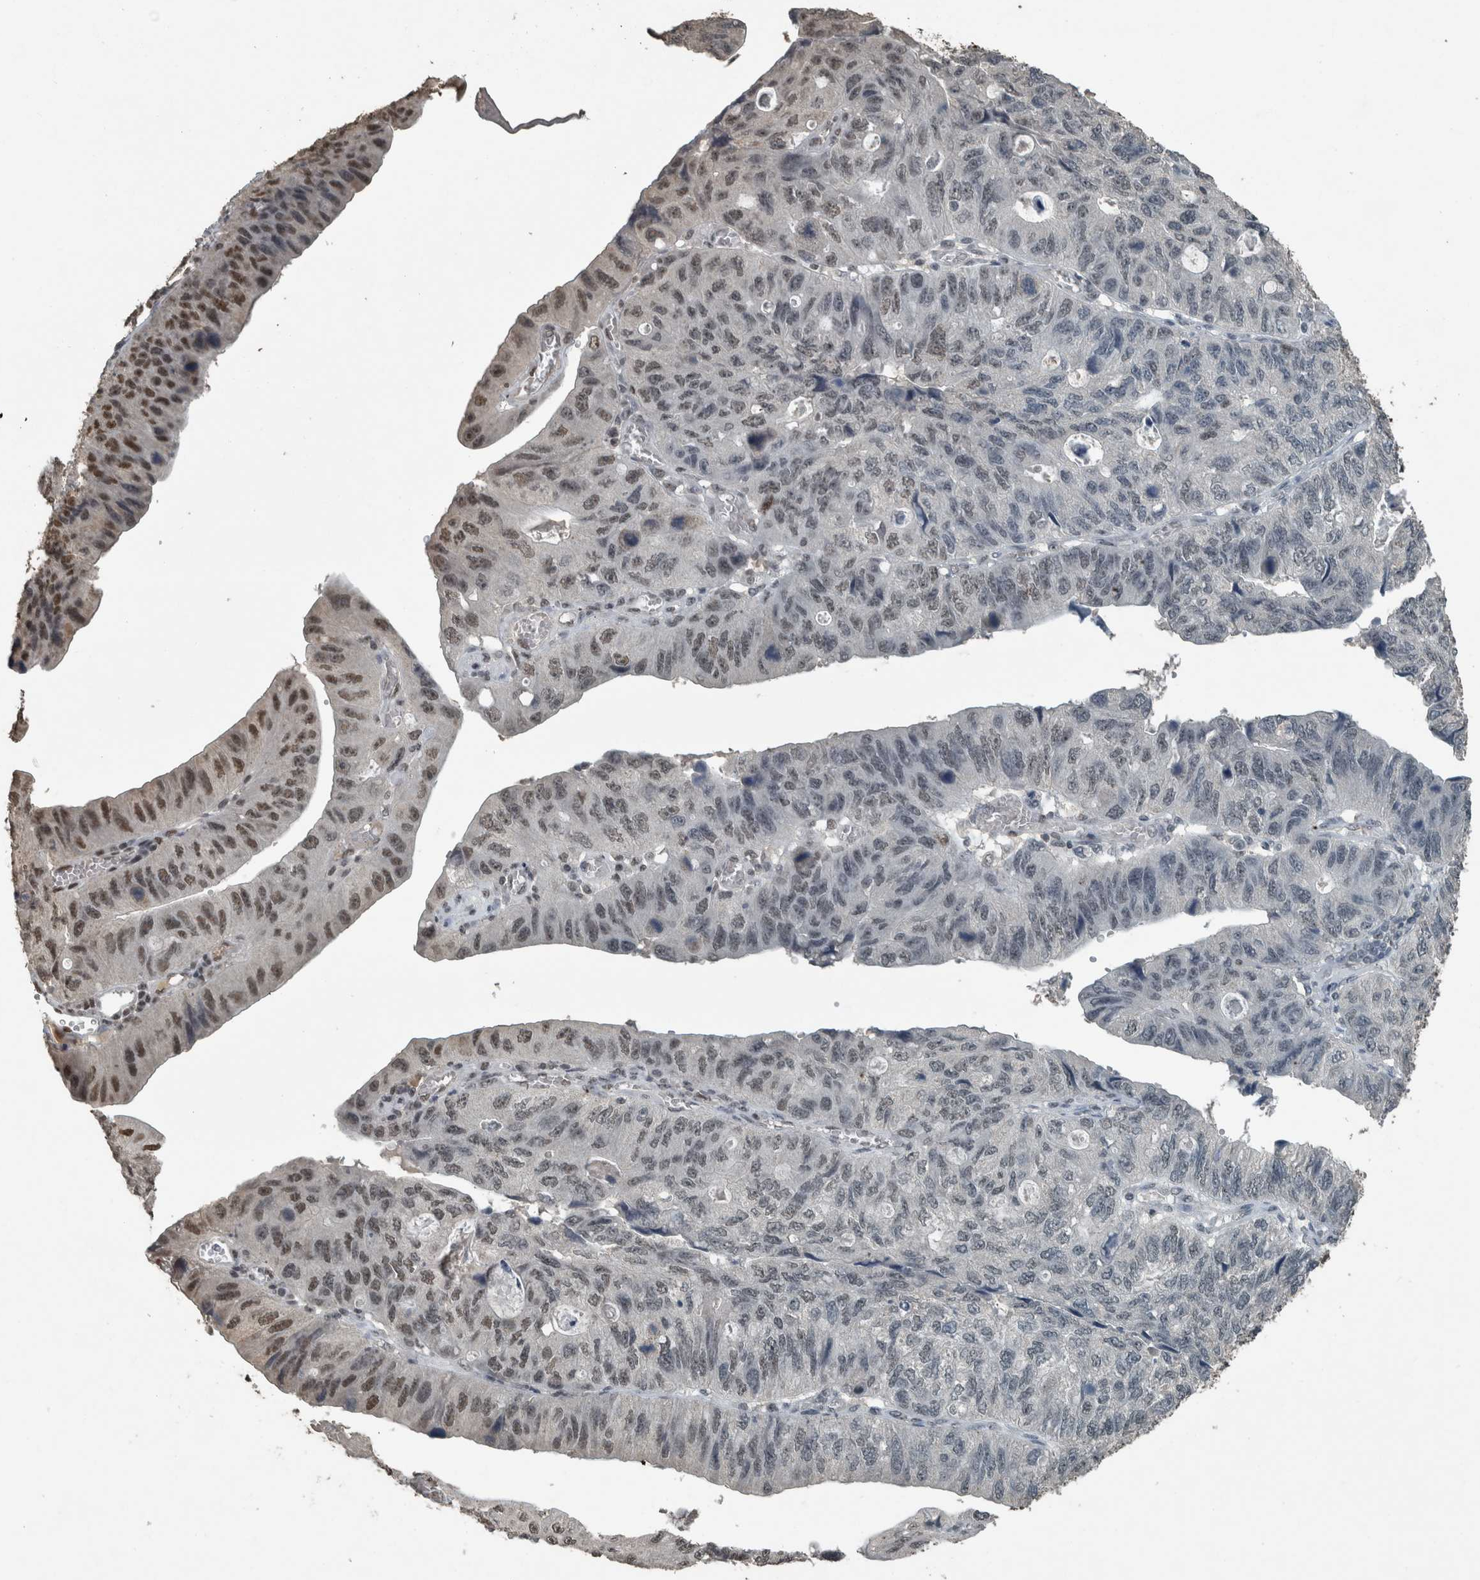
{"staining": {"intensity": "moderate", "quantity": "<25%", "location": "nuclear"}, "tissue": "stomach cancer", "cell_type": "Tumor cells", "image_type": "cancer", "snomed": [{"axis": "morphology", "description": "Adenocarcinoma, NOS"}, {"axis": "topography", "description": "Stomach"}], "caption": "Stomach adenocarcinoma stained with immunohistochemistry shows moderate nuclear positivity in about <25% of tumor cells.", "gene": "ZNF24", "patient": {"sex": "male", "age": 59}}